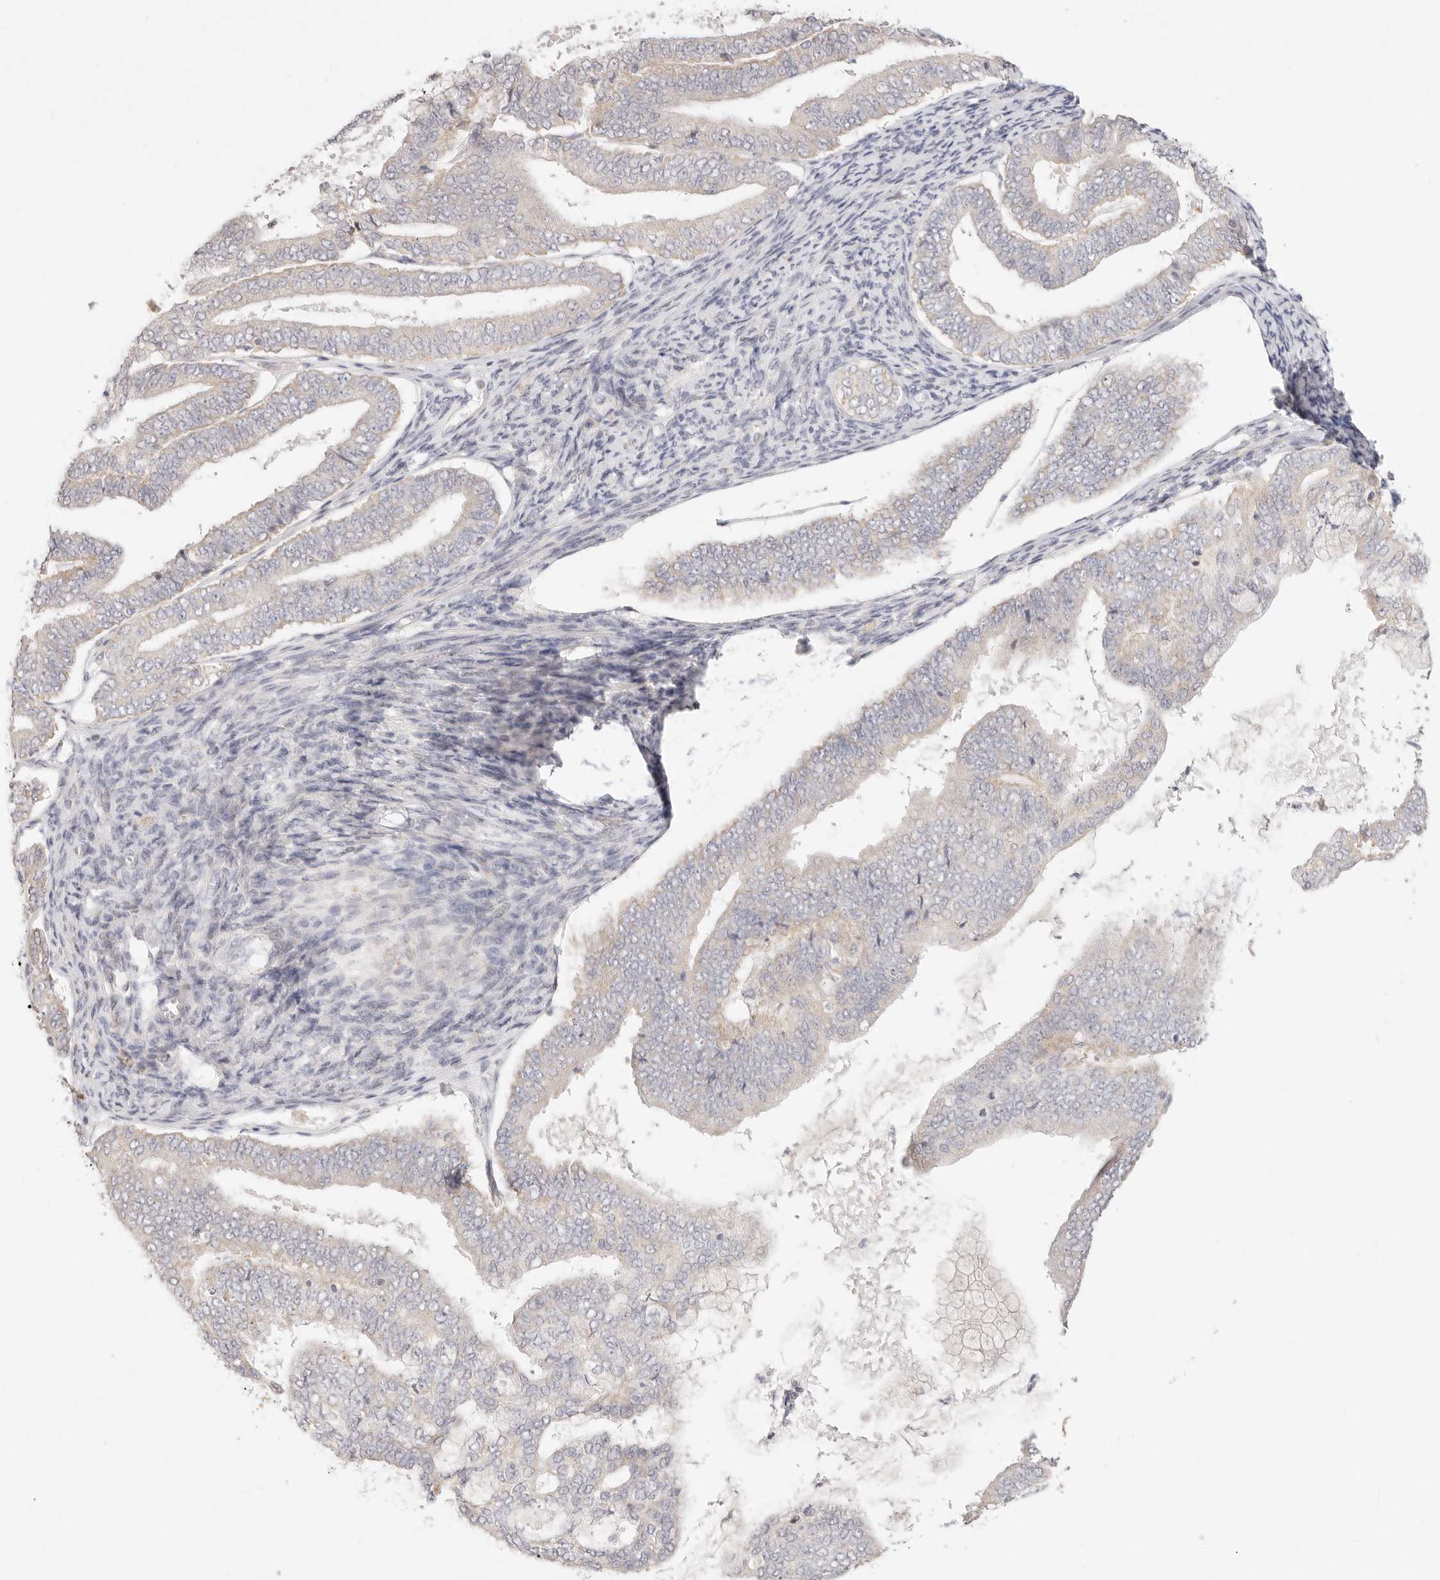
{"staining": {"intensity": "negative", "quantity": "none", "location": "none"}, "tissue": "endometrial cancer", "cell_type": "Tumor cells", "image_type": "cancer", "snomed": [{"axis": "morphology", "description": "Adenocarcinoma, NOS"}, {"axis": "topography", "description": "Endometrium"}], "caption": "Endometrial adenocarcinoma stained for a protein using immunohistochemistry (IHC) reveals no positivity tumor cells.", "gene": "GPR156", "patient": {"sex": "female", "age": 63}}